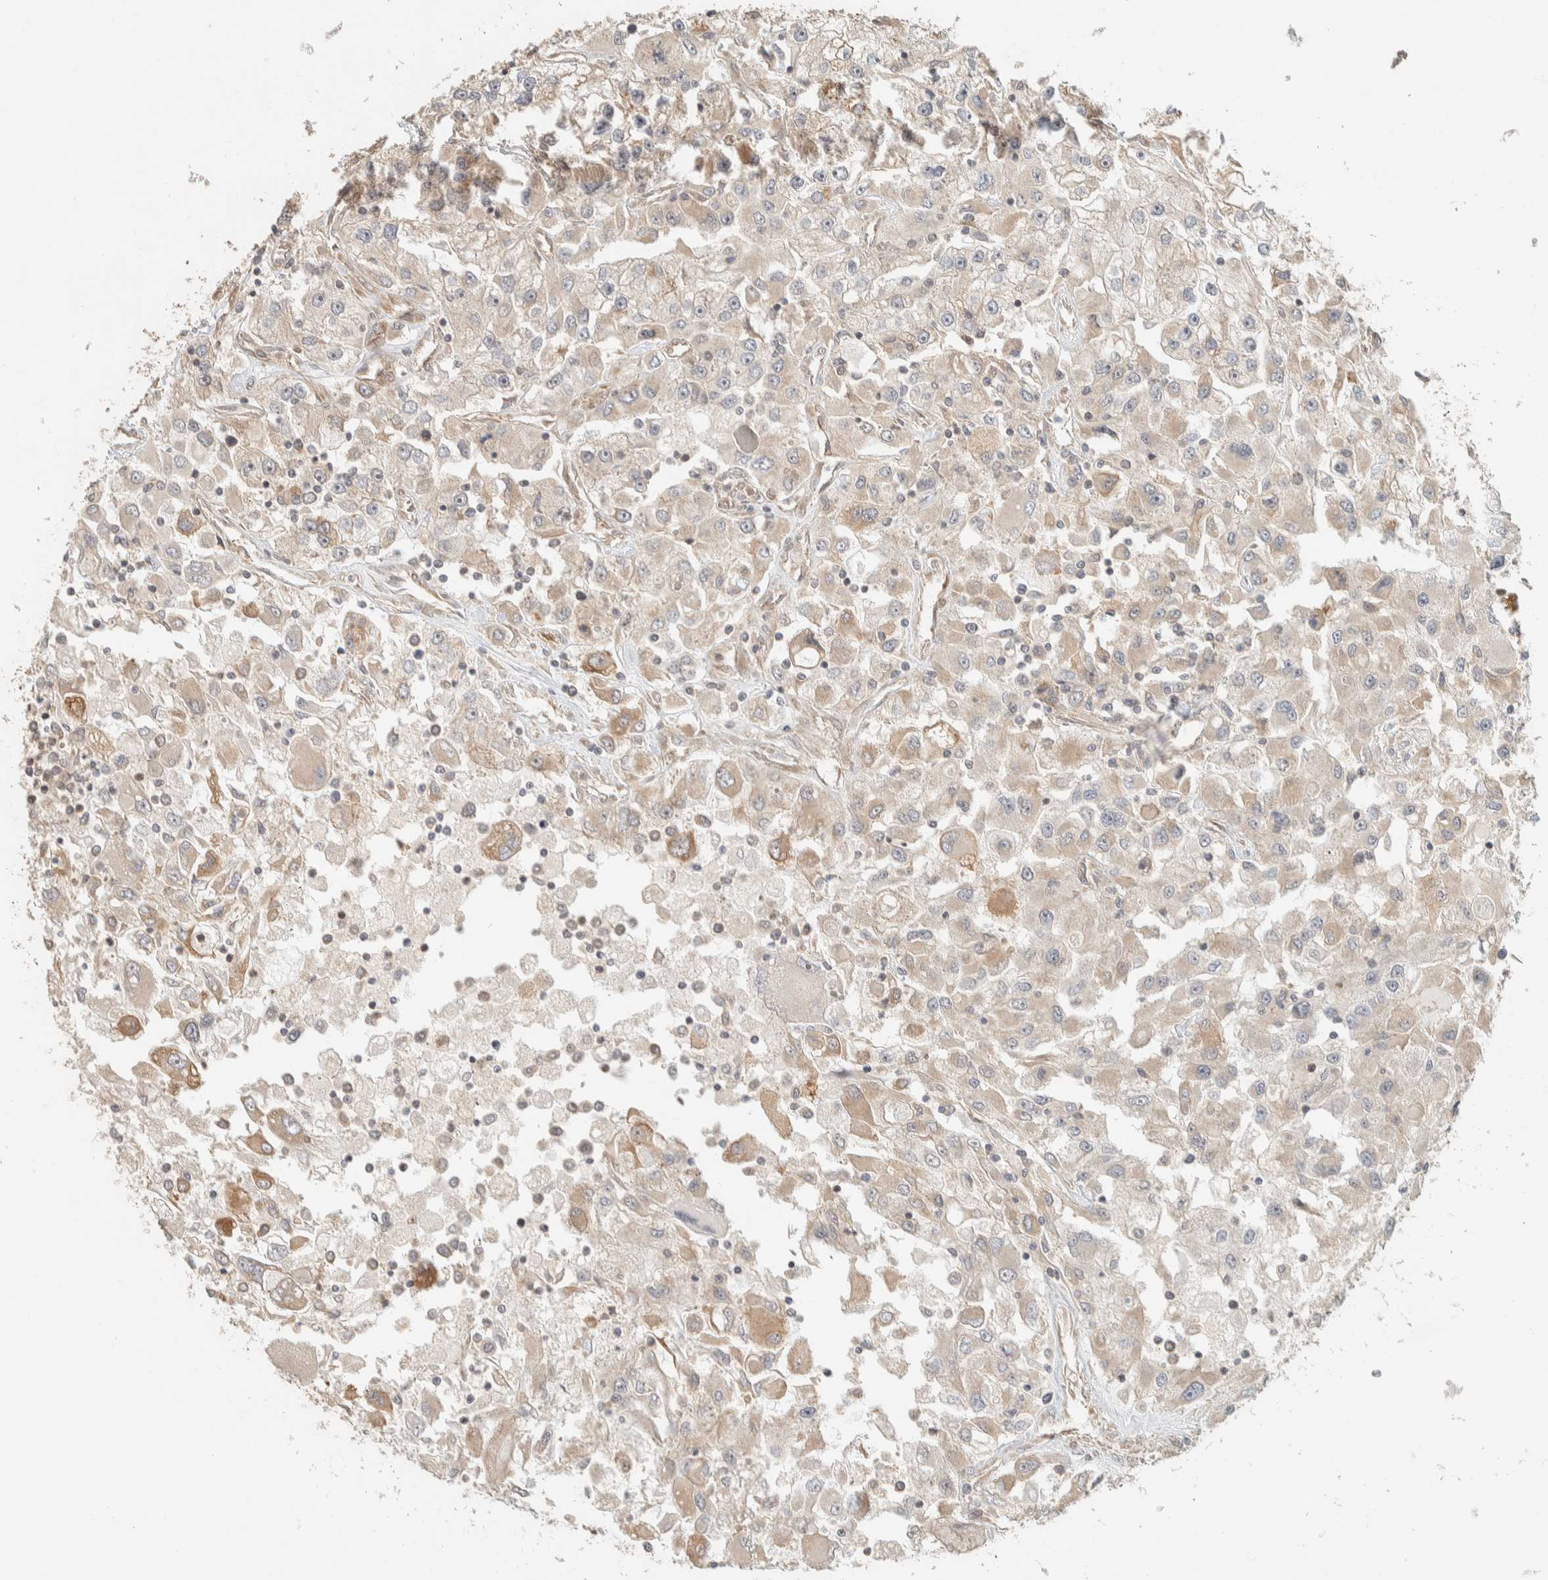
{"staining": {"intensity": "weak", "quantity": "25%-75%", "location": "cytoplasmic/membranous"}, "tissue": "renal cancer", "cell_type": "Tumor cells", "image_type": "cancer", "snomed": [{"axis": "morphology", "description": "Adenocarcinoma, NOS"}, {"axis": "topography", "description": "Kidney"}], "caption": "Renal cancer (adenocarcinoma) stained for a protein displays weak cytoplasmic/membranous positivity in tumor cells.", "gene": "ADSS2", "patient": {"sex": "female", "age": 52}}